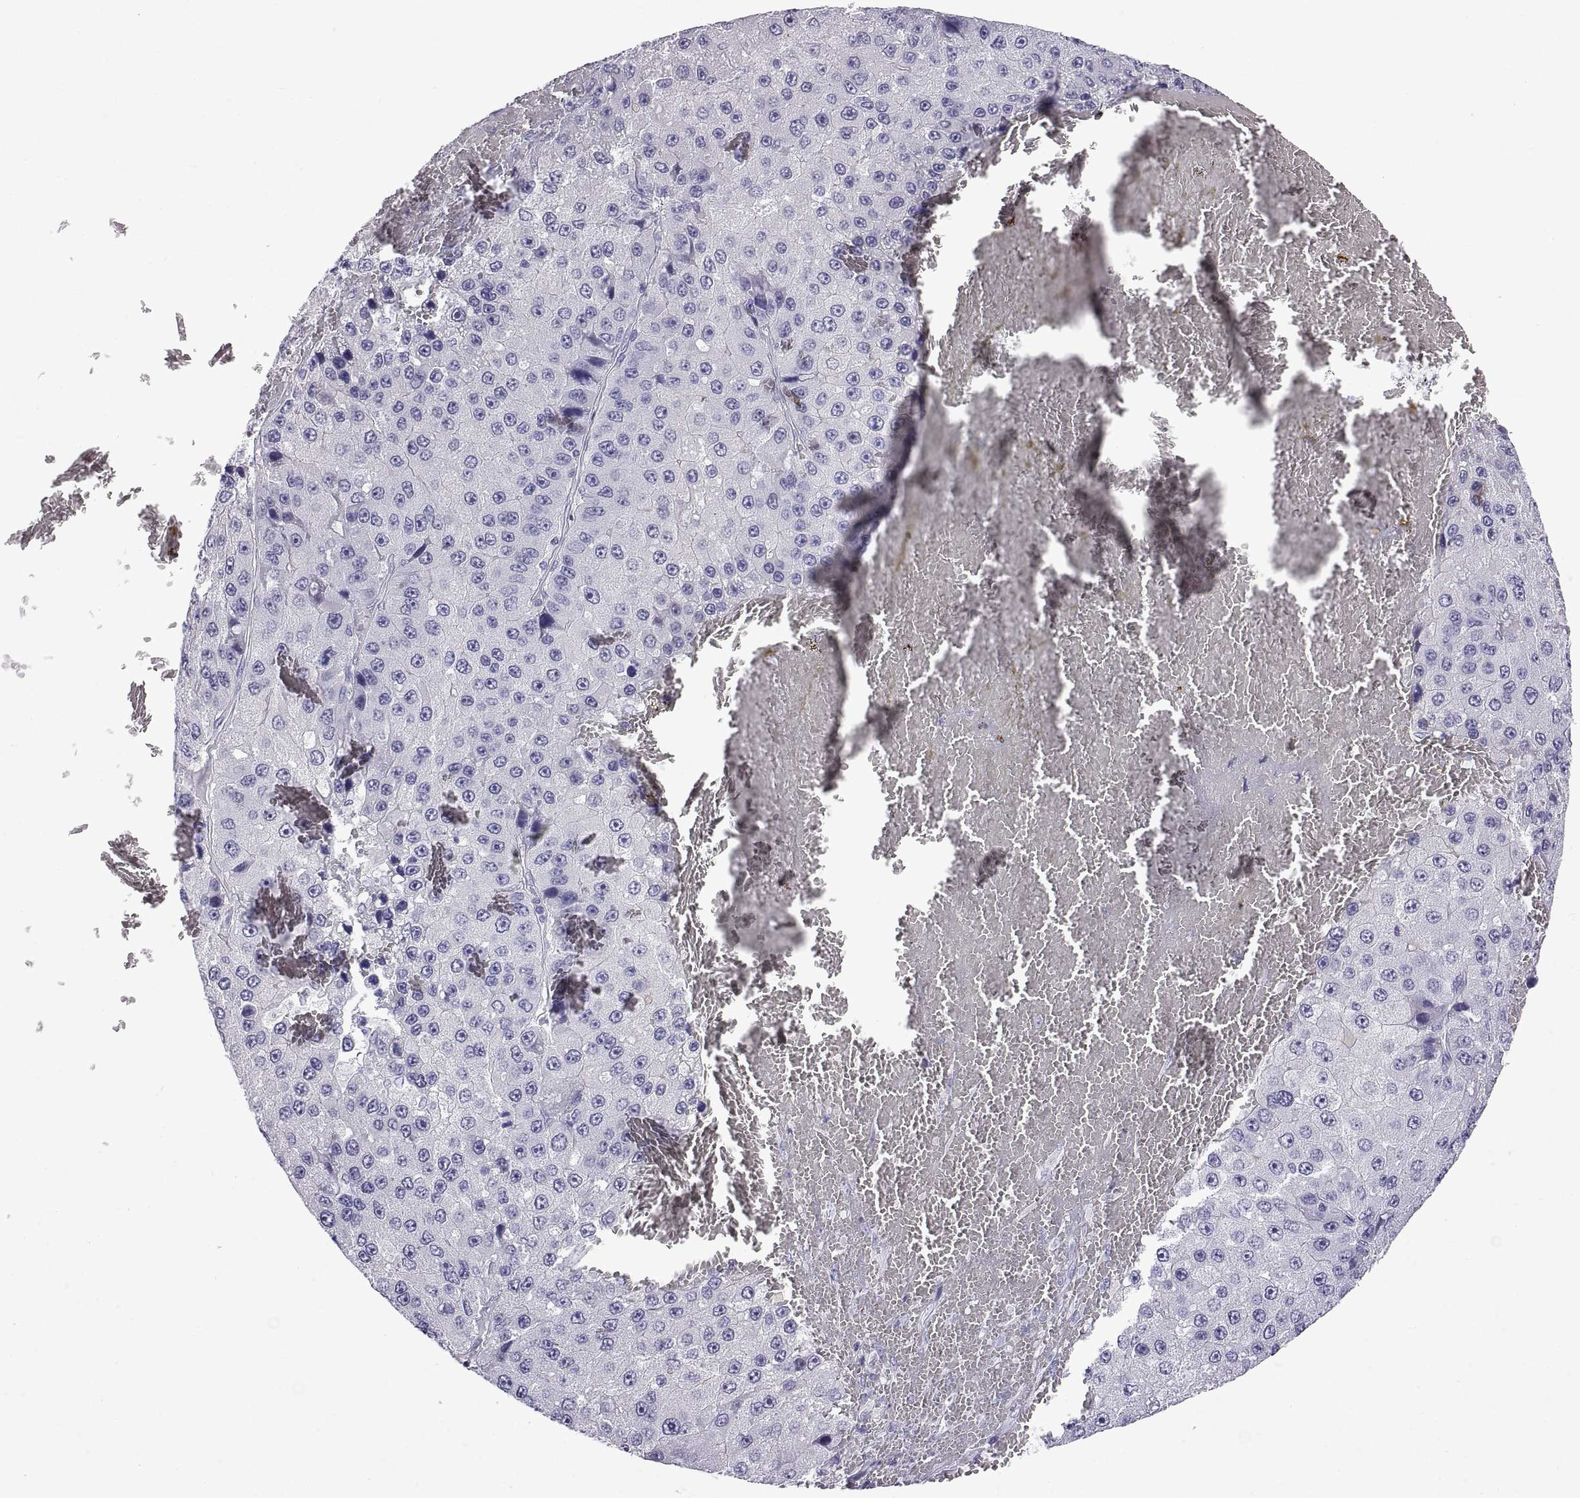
{"staining": {"intensity": "negative", "quantity": "none", "location": "none"}, "tissue": "liver cancer", "cell_type": "Tumor cells", "image_type": "cancer", "snomed": [{"axis": "morphology", "description": "Carcinoma, Hepatocellular, NOS"}, {"axis": "topography", "description": "Liver"}], "caption": "This photomicrograph is of liver cancer stained with immunohistochemistry to label a protein in brown with the nuclei are counter-stained blue. There is no staining in tumor cells.", "gene": "SPDYE1", "patient": {"sex": "female", "age": 73}}